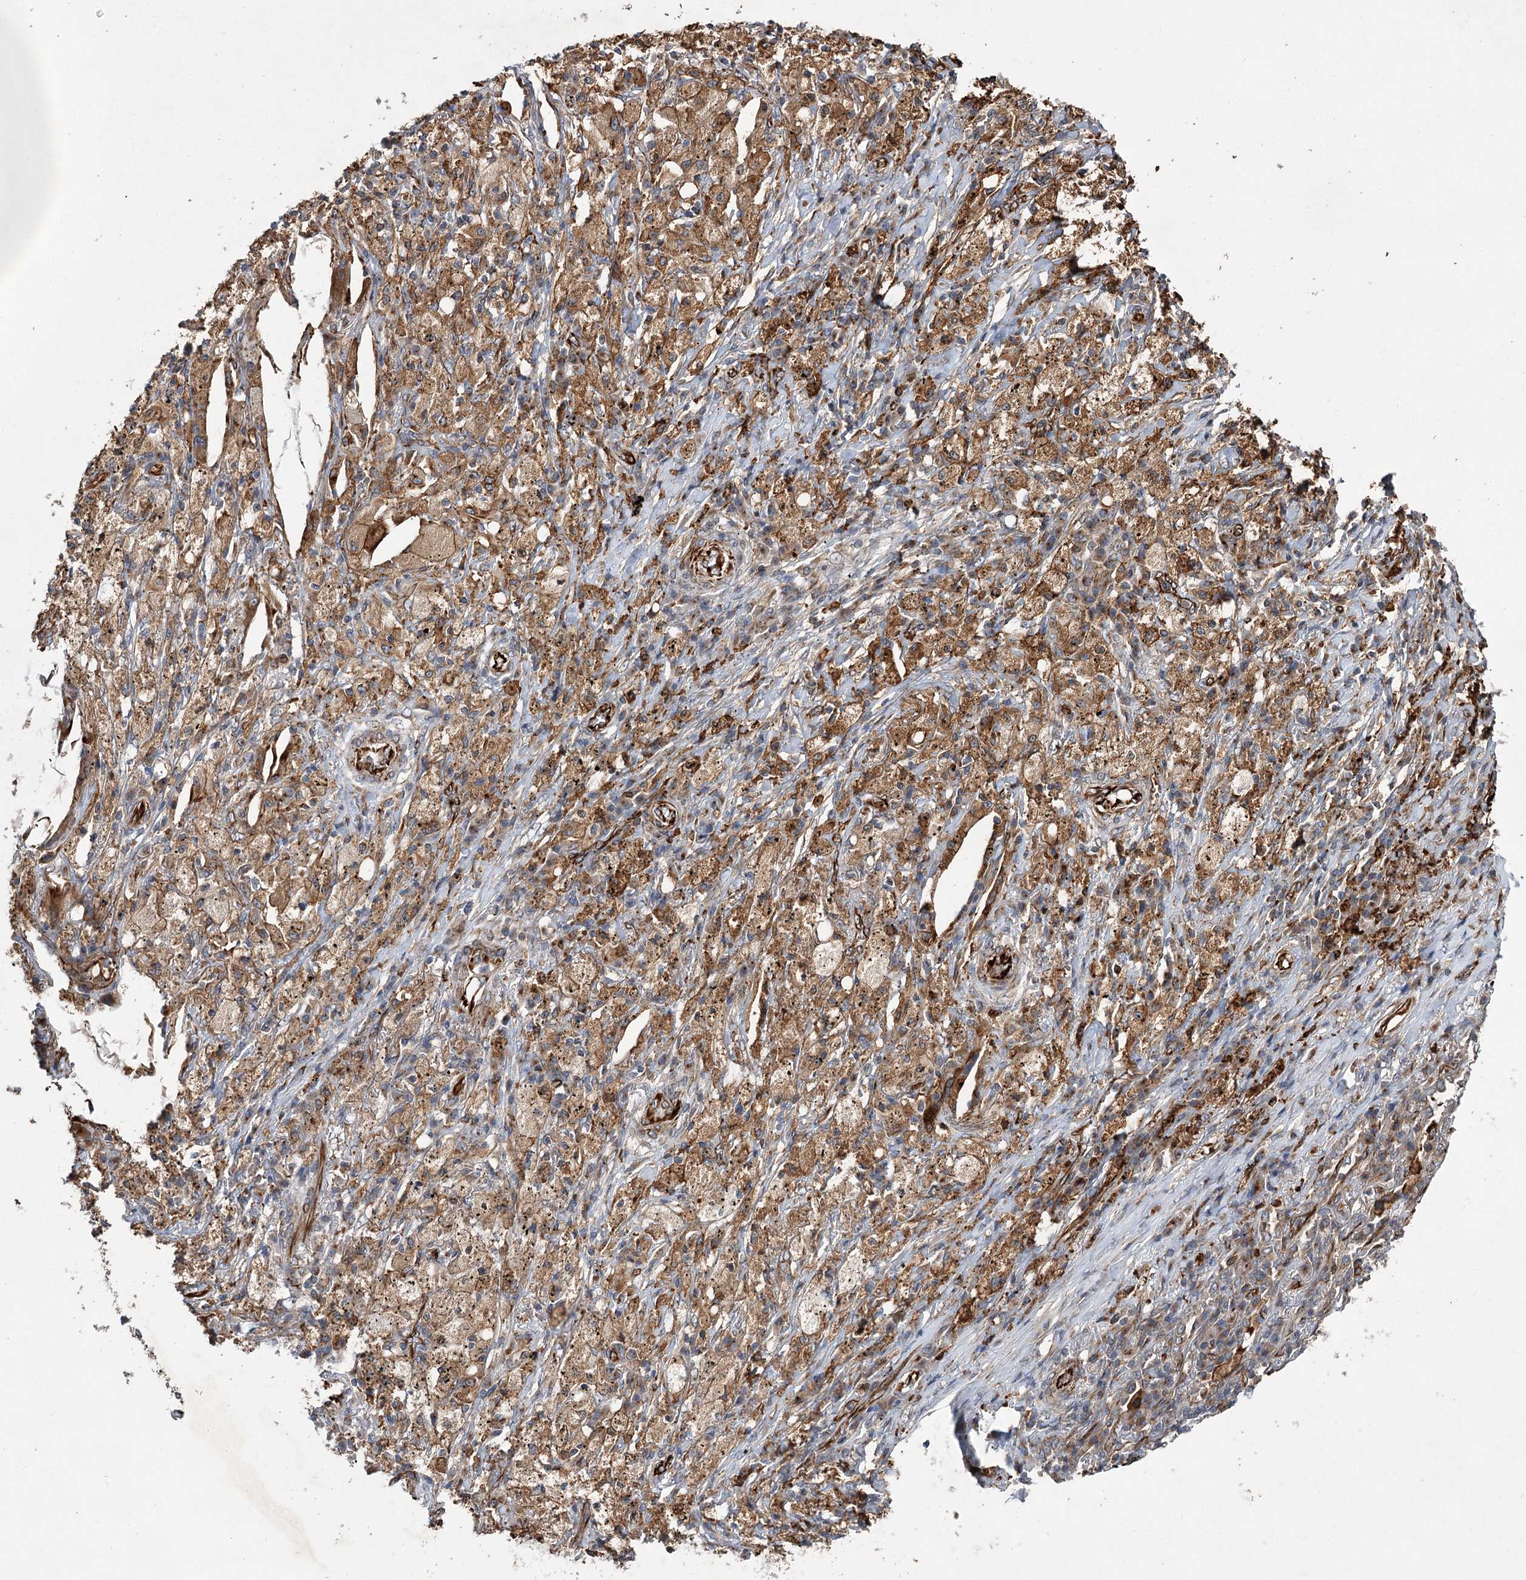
{"staining": {"intensity": "moderate", "quantity": ">75%", "location": "cytoplasmic/membranous"}, "tissue": "lung cancer", "cell_type": "Tumor cells", "image_type": "cancer", "snomed": [{"axis": "morphology", "description": "Squamous cell carcinoma, NOS"}, {"axis": "topography", "description": "Lung"}], "caption": "Immunohistochemistry of lung cancer displays medium levels of moderate cytoplasmic/membranous staining in approximately >75% of tumor cells. (DAB (3,3'-diaminobenzidine) IHC, brown staining for protein, blue staining for nuclei).", "gene": "DPEP2", "patient": {"sex": "female", "age": 63}}